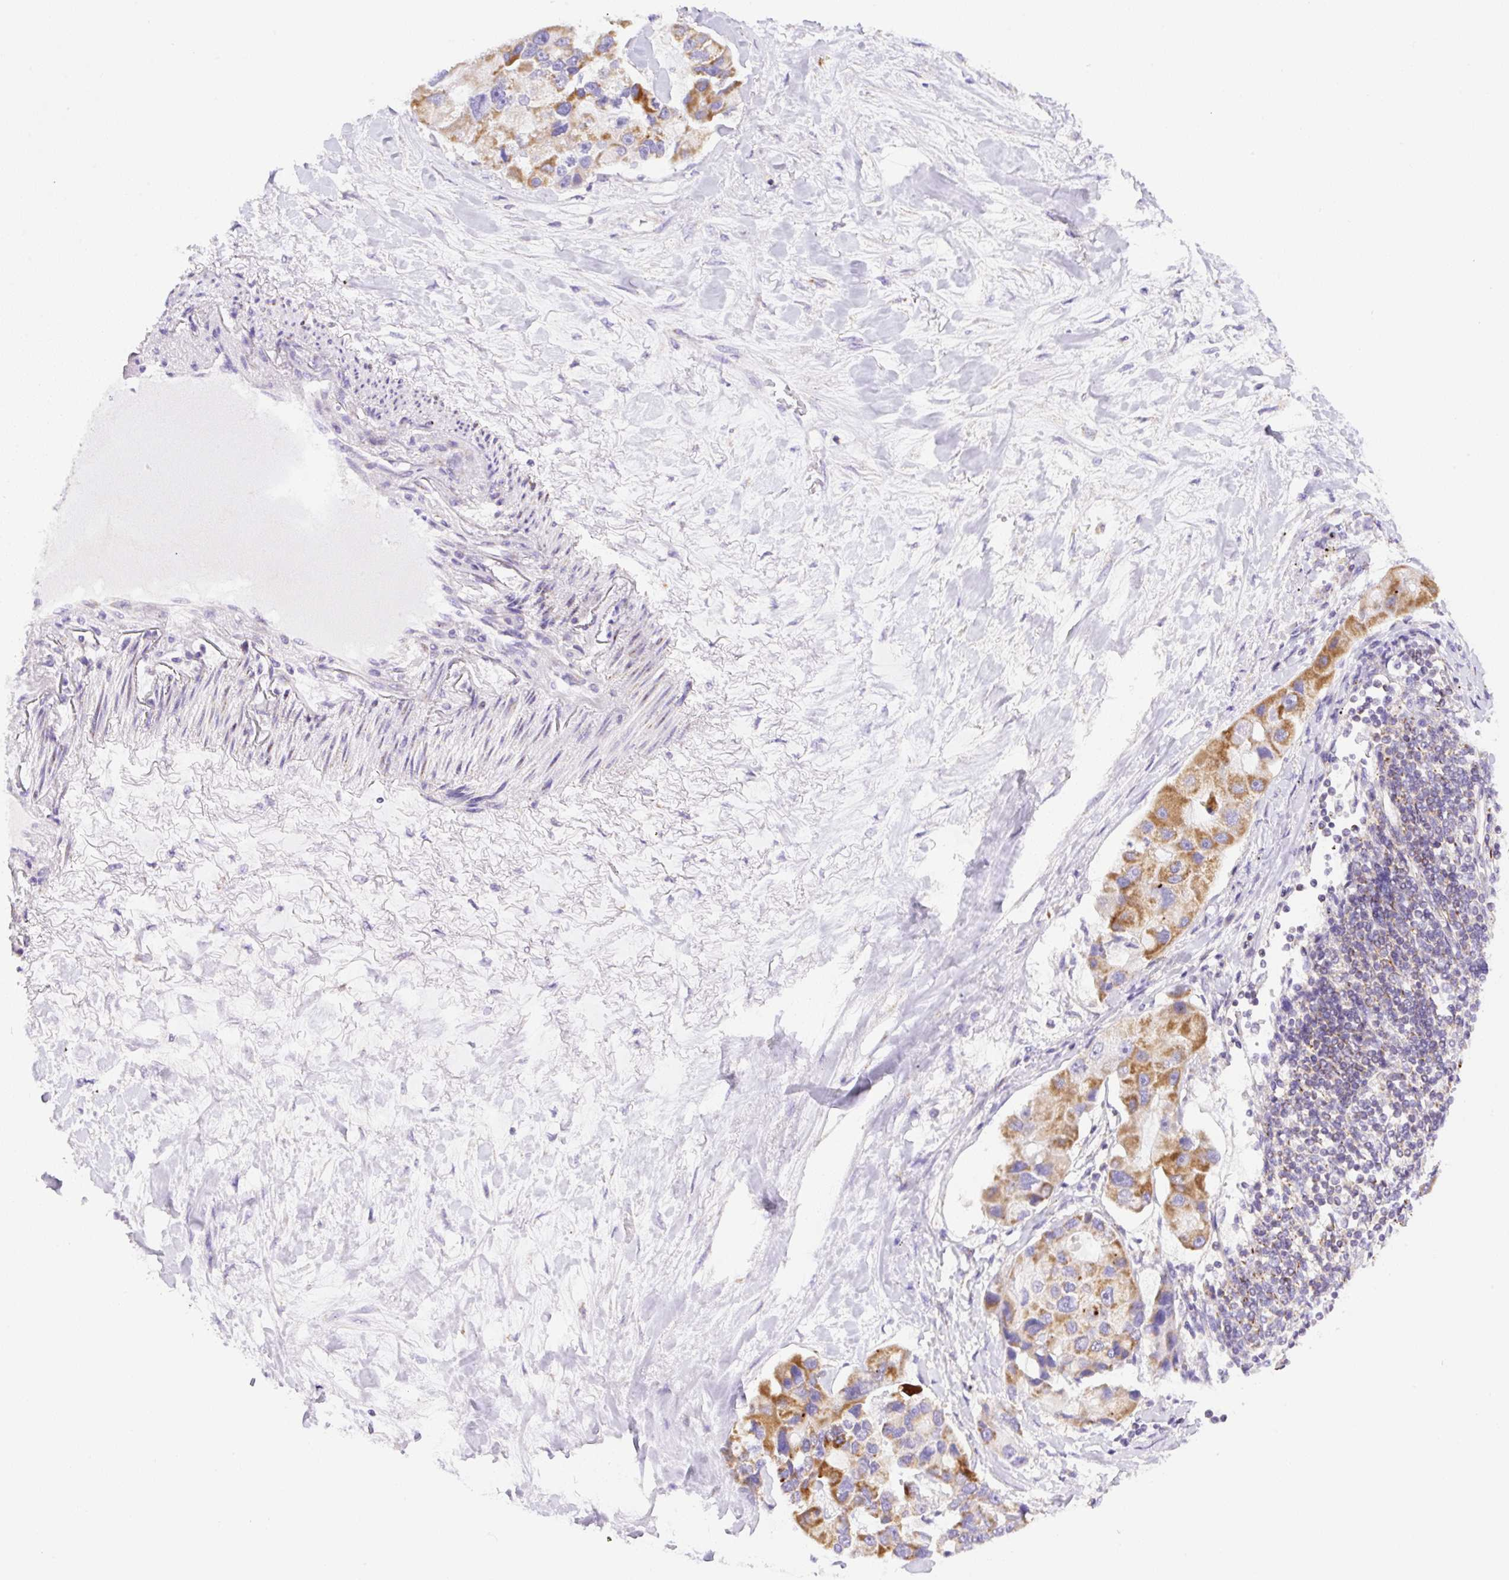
{"staining": {"intensity": "moderate", "quantity": ">75%", "location": "cytoplasmic/membranous"}, "tissue": "lung cancer", "cell_type": "Tumor cells", "image_type": "cancer", "snomed": [{"axis": "morphology", "description": "Adenocarcinoma, NOS"}, {"axis": "topography", "description": "Lung"}], "caption": "A brown stain shows moderate cytoplasmic/membranous staining of a protein in lung cancer tumor cells.", "gene": "NF1", "patient": {"sex": "female", "age": 54}}